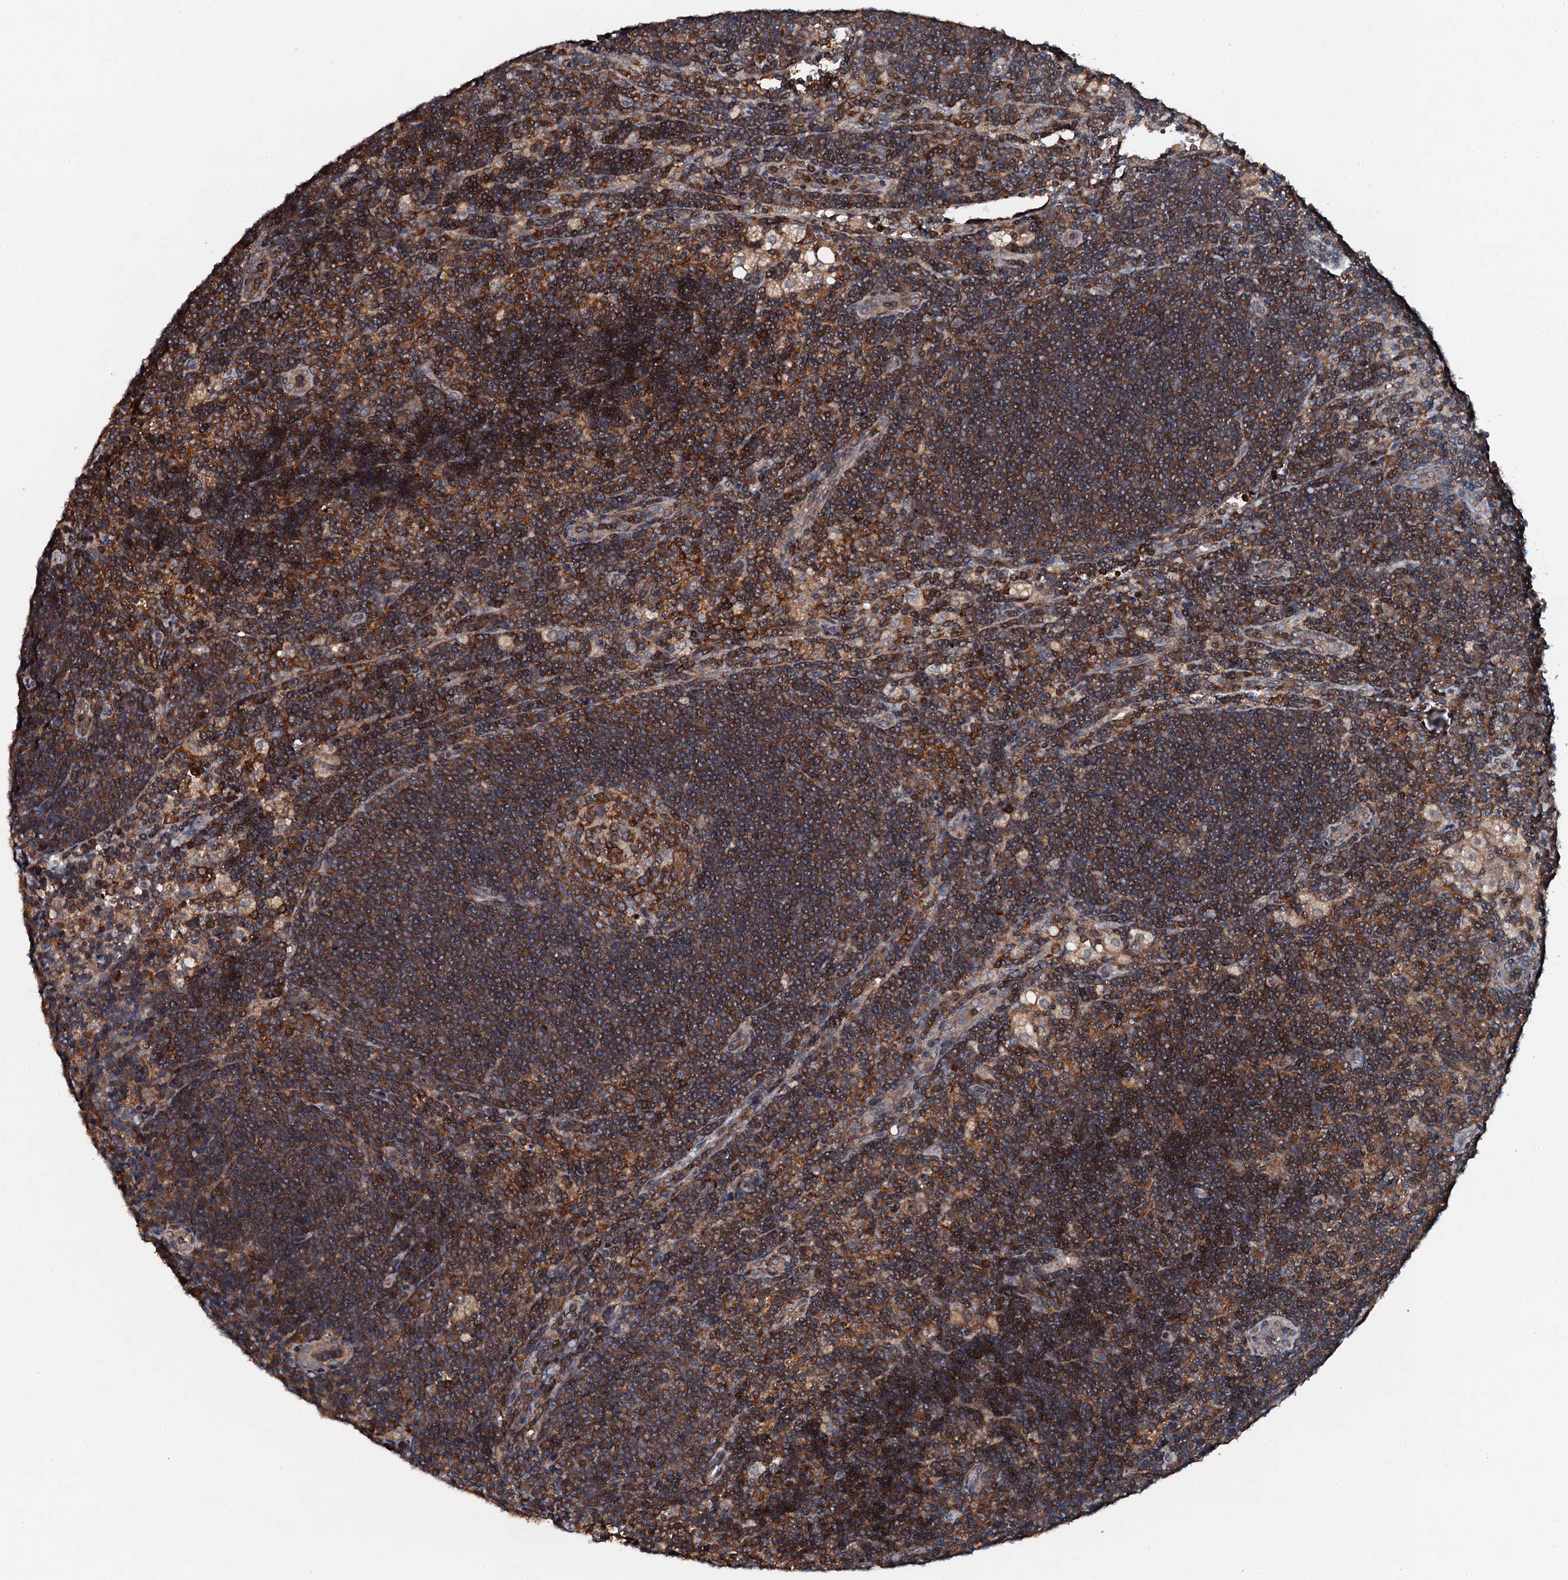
{"staining": {"intensity": "moderate", "quantity": ">75%", "location": "cytoplasmic/membranous"}, "tissue": "lymph node", "cell_type": "Germinal center cells", "image_type": "normal", "snomed": [{"axis": "morphology", "description": "Normal tissue, NOS"}, {"axis": "topography", "description": "Lymph node"}], "caption": "This image shows immunohistochemistry staining of benign human lymph node, with medium moderate cytoplasmic/membranous positivity in about >75% of germinal center cells.", "gene": "EDC4", "patient": {"sex": "male", "age": 24}}